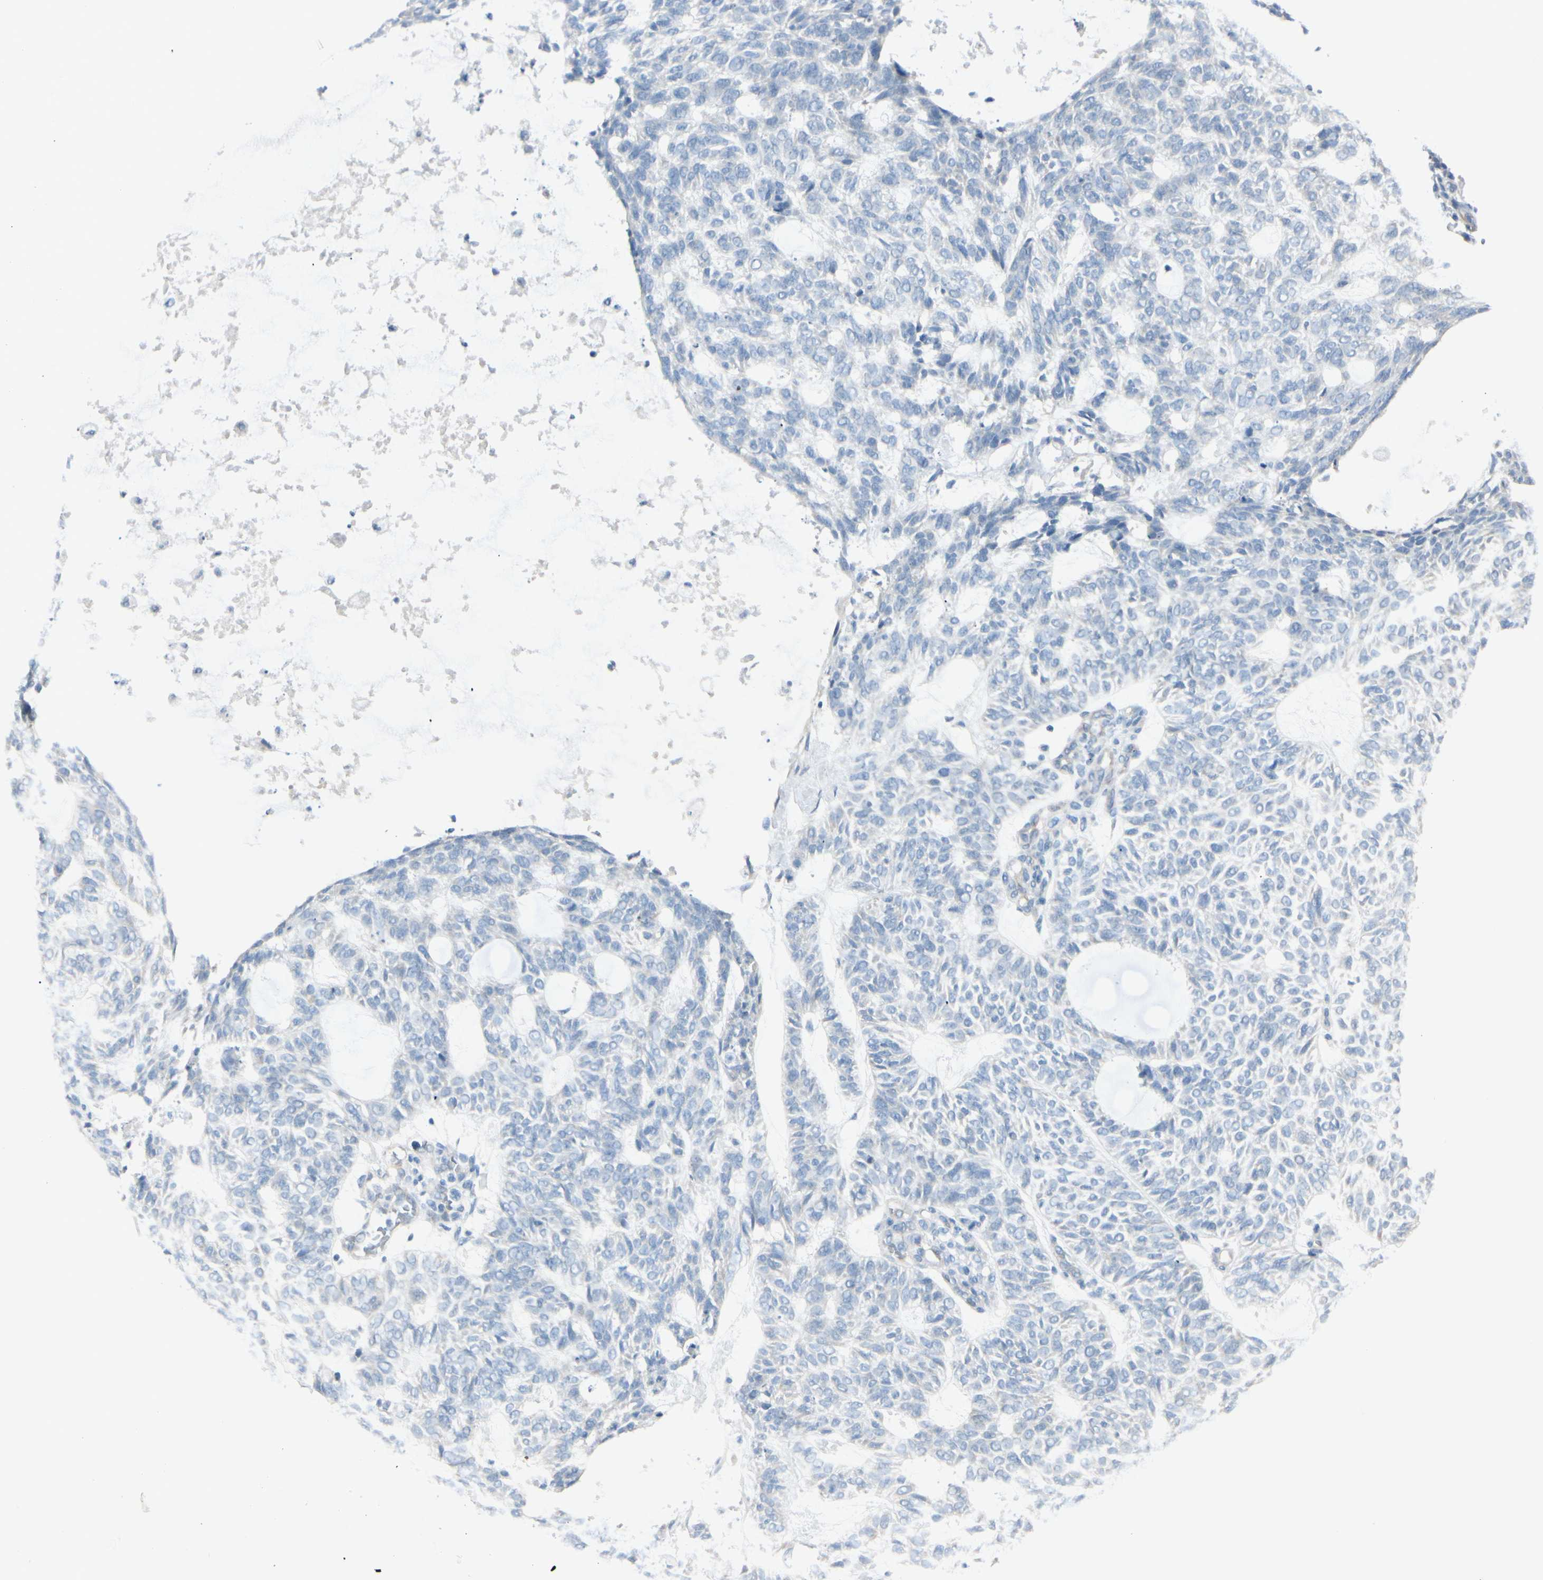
{"staining": {"intensity": "negative", "quantity": "none", "location": "none"}, "tissue": "skin cancer", "cell_type": "Tumor cells", "image_type": "cancer", "snomed": [{"axis": "morphology", "description": "Basal cell carcinoma"}, {"axis": "topography", "description": "Skin"}], "caption": "Immunohistochemical staining of skin cancer displays no significant positivity in tumor cells. Nuclei are stained in blue.", "gene": "CDHR5", "patient": {"sex": "male", "age": 87}}